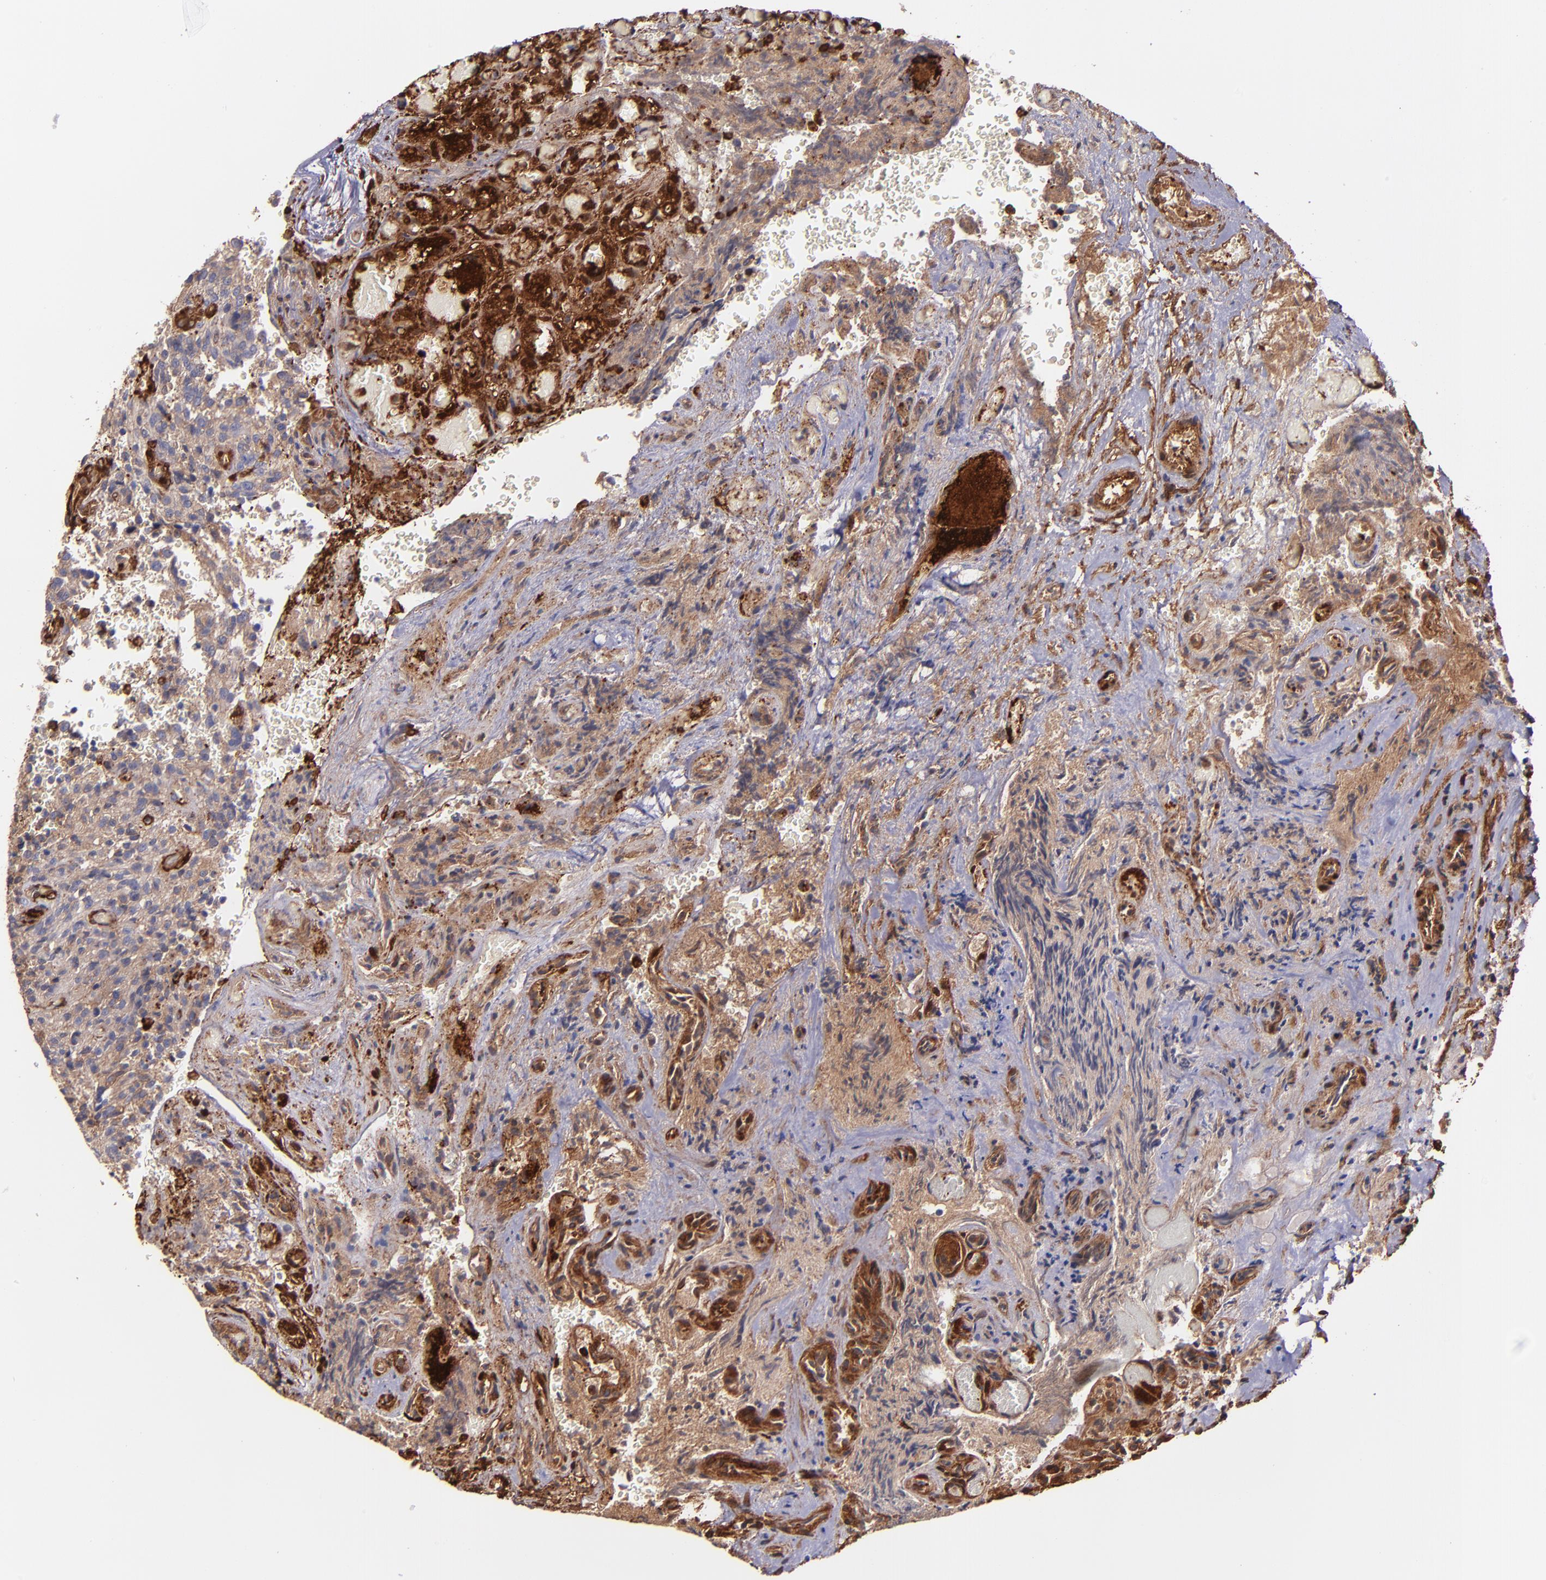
{"staining": {"intensity": "weak", "quantity": "25%-75%", "location": "cytoplasmic/membranous"}, "tissue": "glioma", "cell_type": "Tumor cells", "image_type": "cancer", "snomed": [{"axis": "morphology", "description": "Normal tissue, NOS"}, {"axis": "morphology", "description": "Glioma, malignant, High grade"}, {"axis": "topography", "description": "Cerebral cortex"}], "caption": "The immunohistochemical stain shows weak cytoplasmic/membranous expression in tumor cells of glioma tissue. The staining is performed using DAB brown chromogen to label protein expression. The nuclei are counter-stained blue using hematoxylin.", "gene": "VCL", "patient": {"sex": "male", "age": 56}}